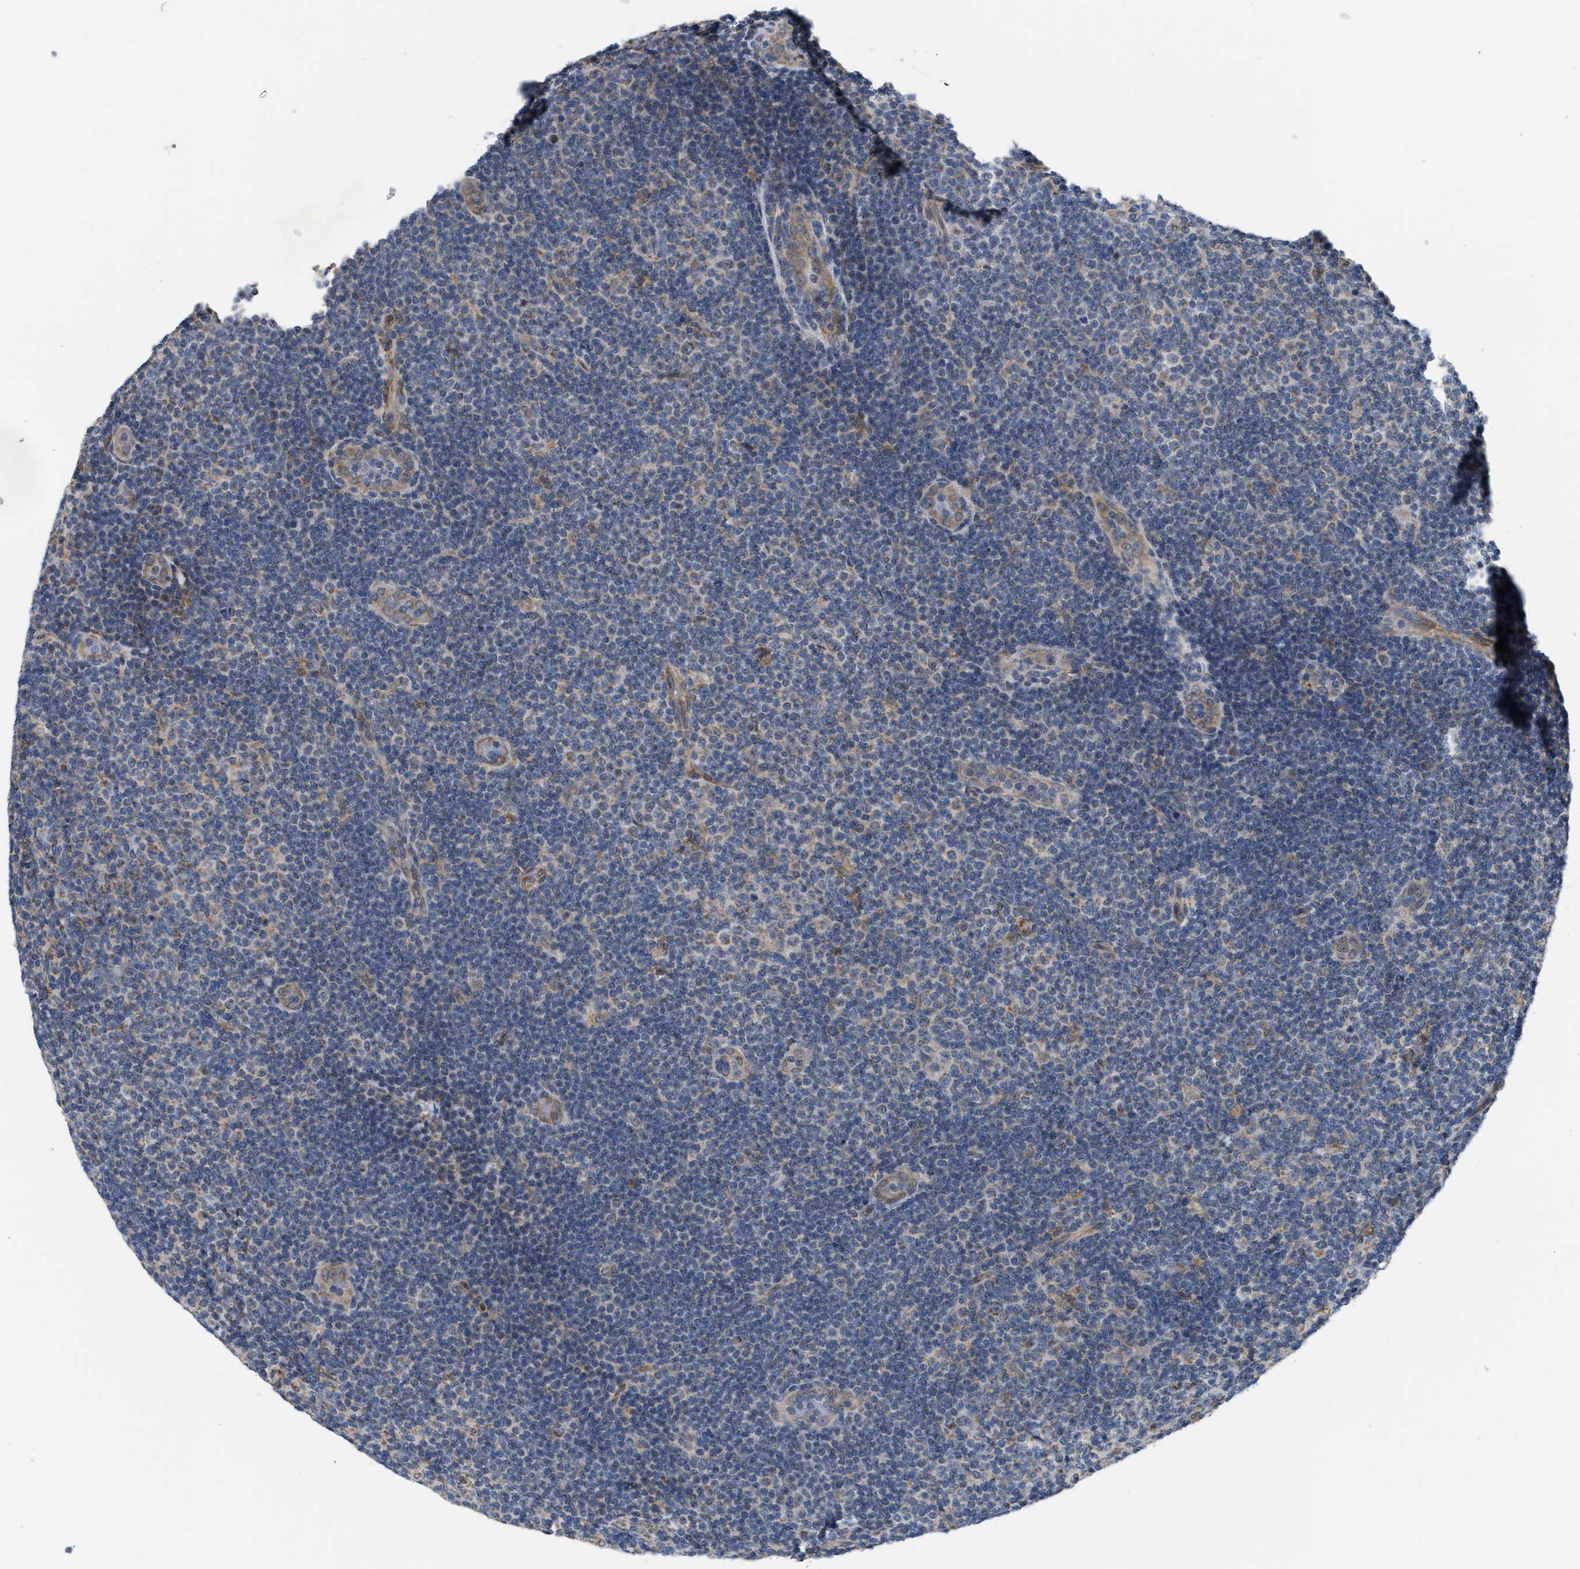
{"staining": {"intensity": "weak", "quantity": "<25%", "location": "cytoplasmic/membranous"}, "tissue": "lymphoma", "cell_type": "Tumor cells", "image_type": "cancer", "snomed": [{"axis": "morphology", "description": "Malignant lymphoma, non-Hodgkin's type, Low grade"}, {"axis": "topography", "description": "Lymph node"}], "caption": "A high-resolution image shows immunohistochemistry staining of lymphoma, which reveals no significant positivity in tumor cells.", "gene": "EOGT", "patient": {"sex": "male", "age": 83}}